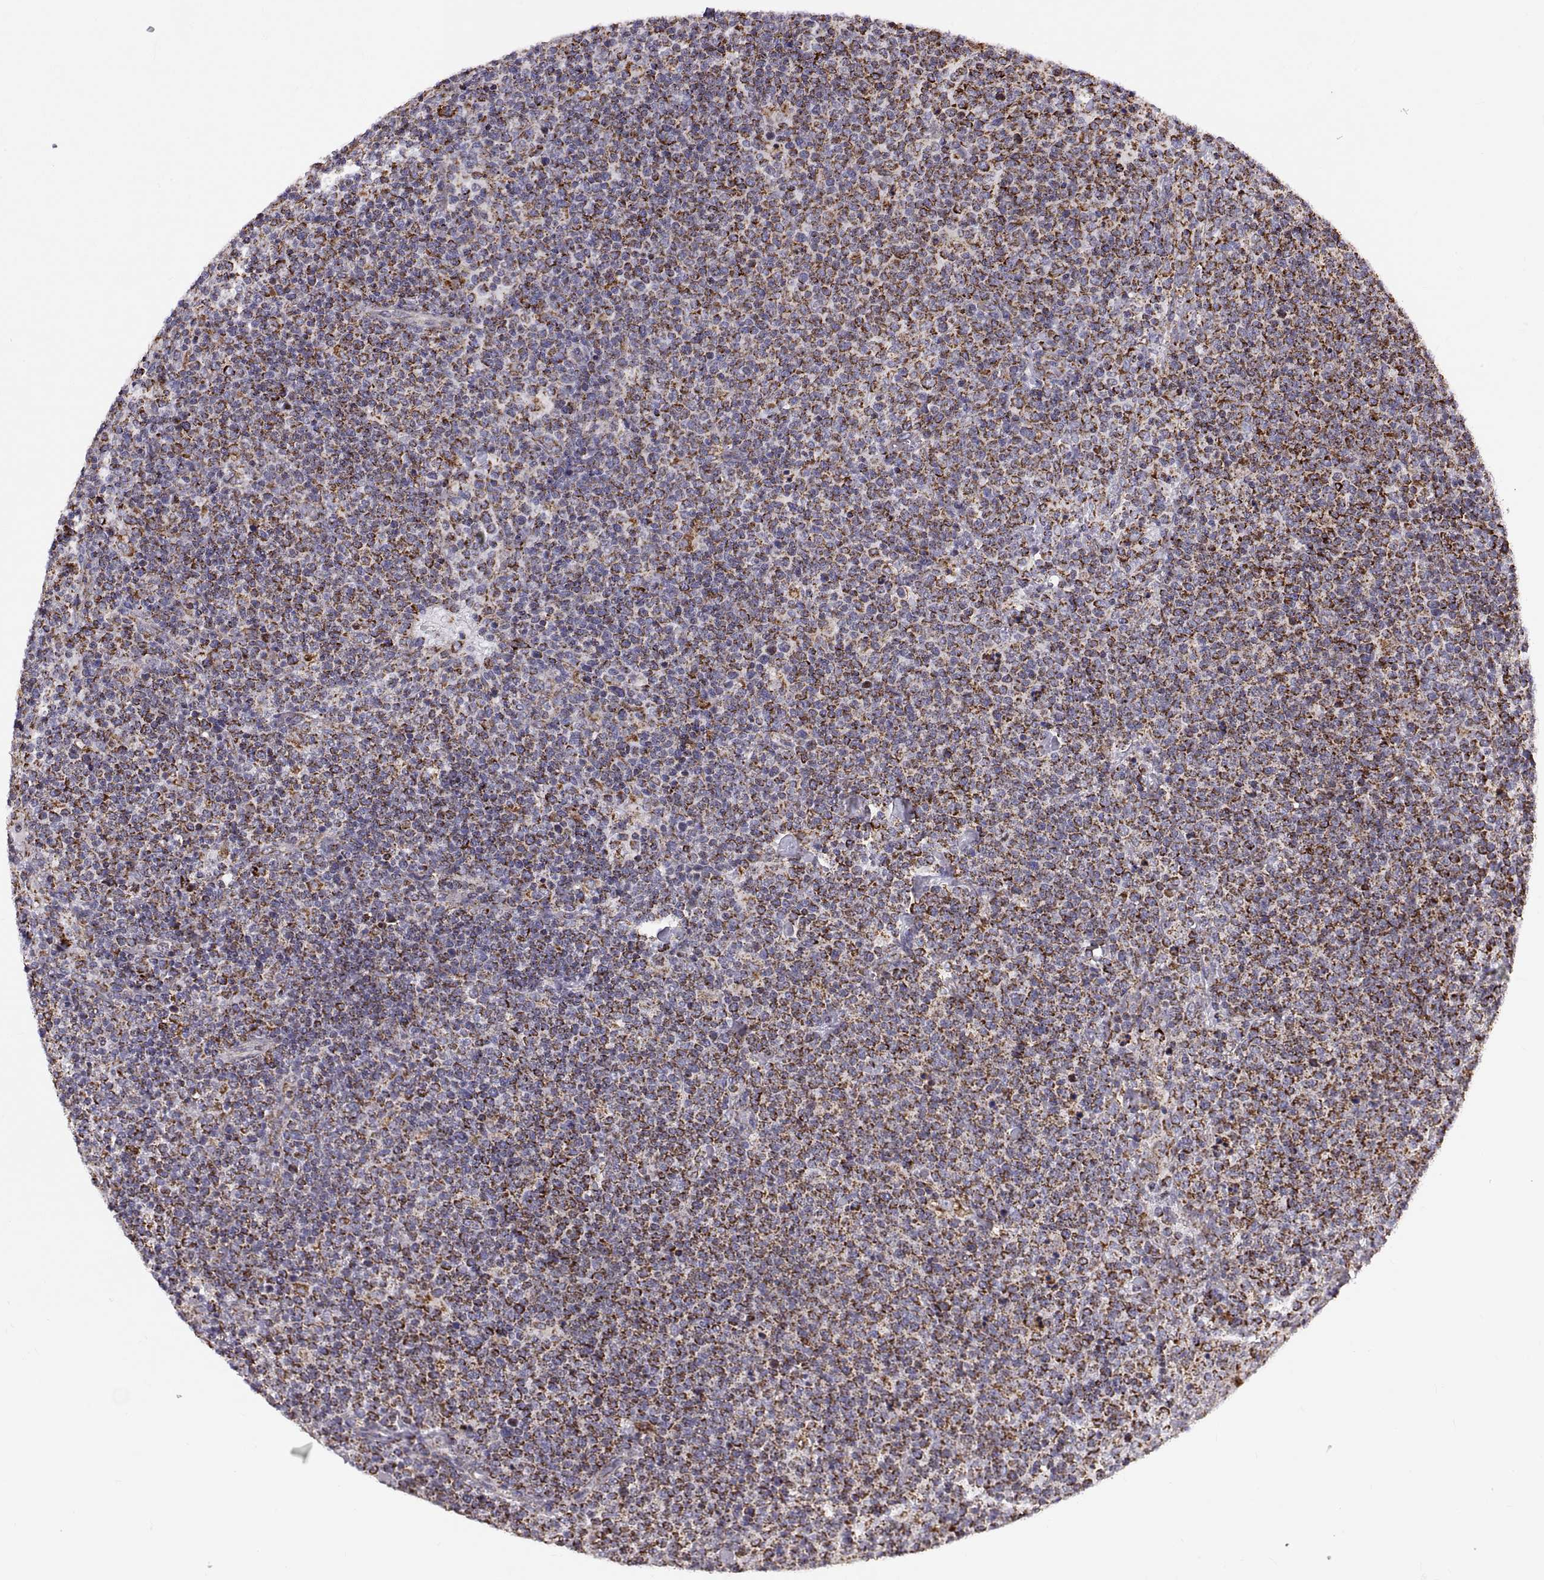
{"staining": {"intensity": "strong", "quantity": ">75%", "location": "cytoplasmic/membranous"}, "tissue": "lymphoma", "cell_type": "Tumor cells", "image_type": "cancer", "snomed": [{"axis": "morphology", "description": "Malignant lymphoma, non-Hodgkin's type, High grade"}, {"axis": "topography", "description": "Lymph node"}], "caption": "Brown immunohistochemical staining in human high-grade malignant lymphoma, non-Hodgkin's type shows strong cytoplasmic/membranous expression in approximately >75% of tumor cells. (DAB IHC, brown staining for protein, blue staining for nuclei).", "gene": "ARSD", "patient": {"sex": "male", "age": 61}}